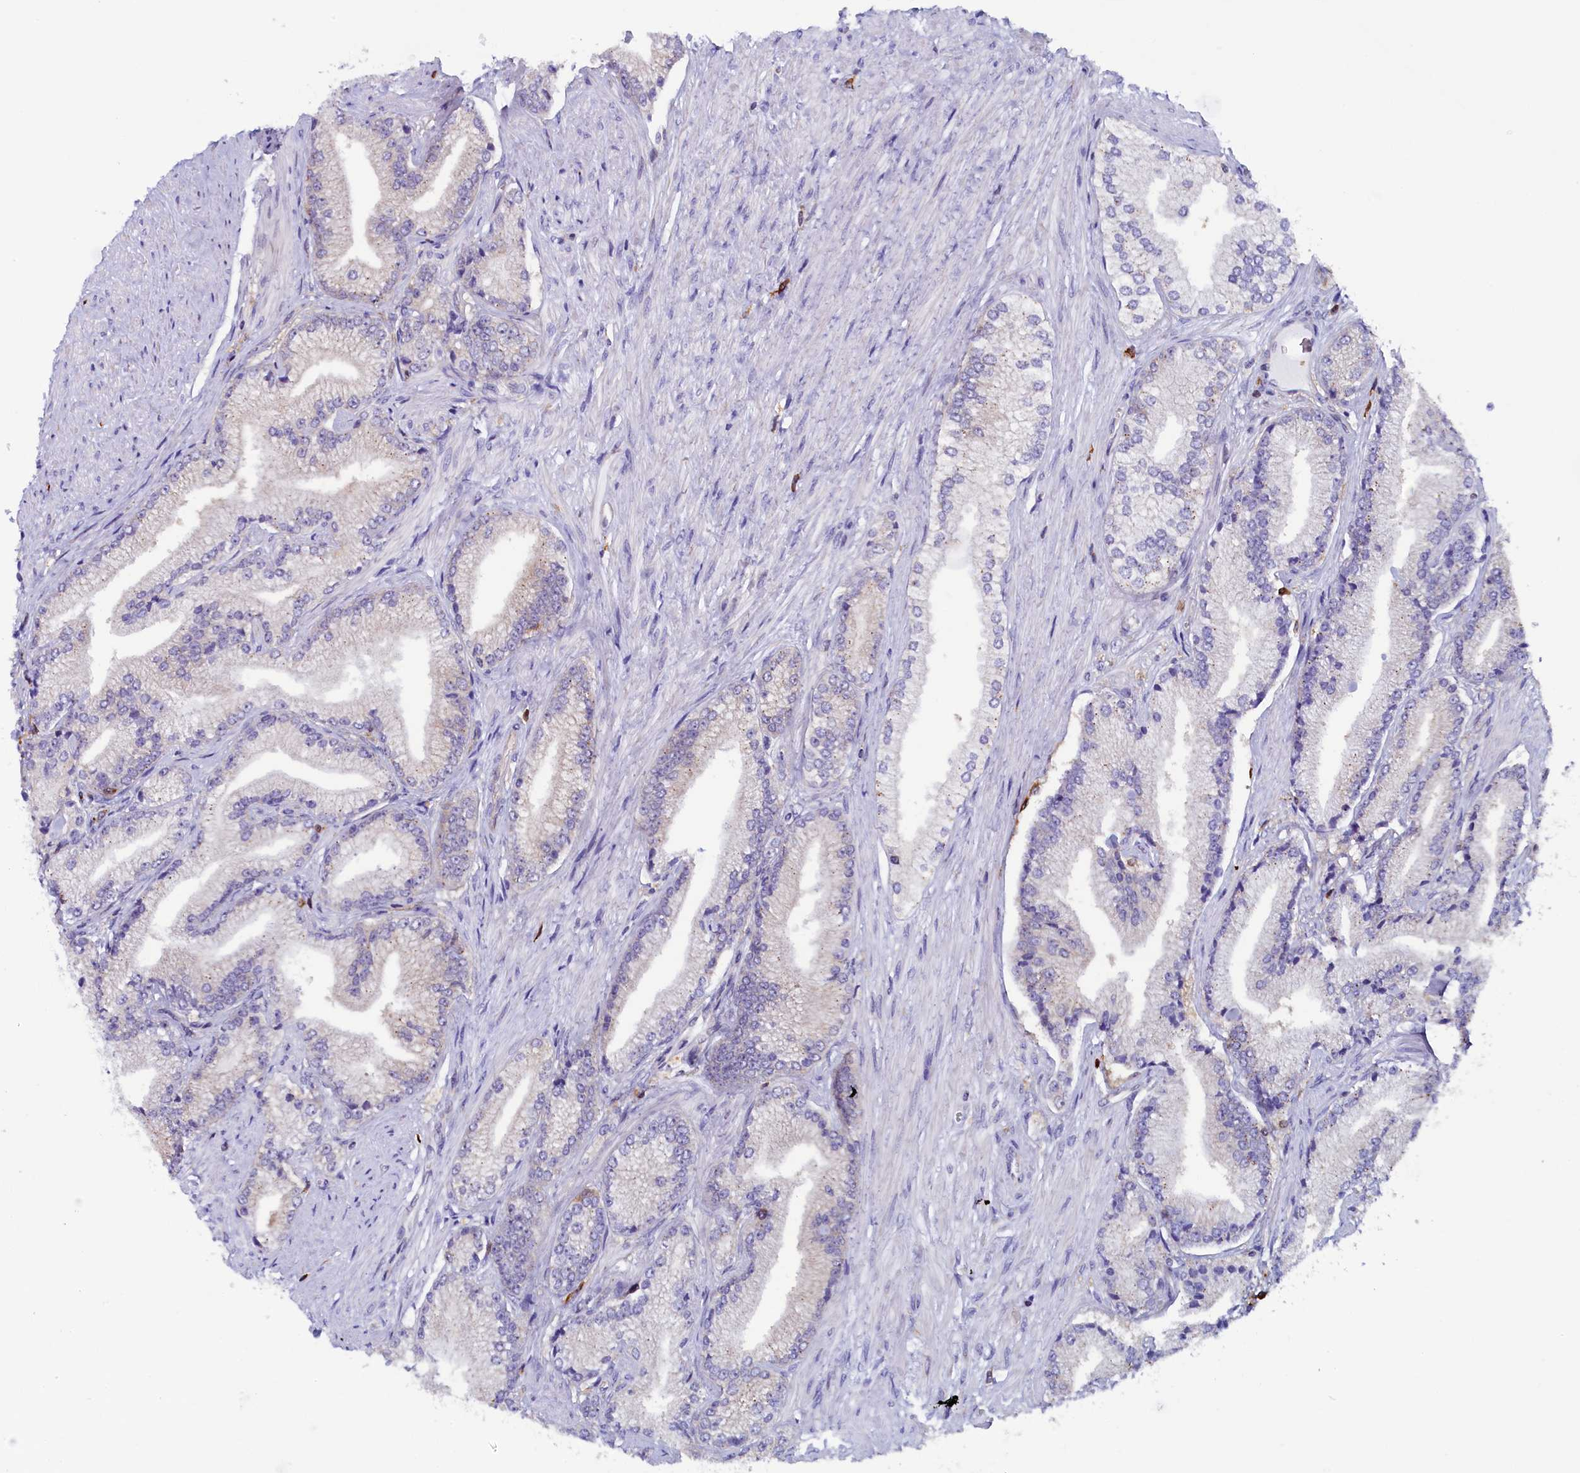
{"staining": {"intensity": "negative", "quantity": "none", "location": "none"}, "tissue": "prostate cancer", "cell_type": "Tumor cells", "image_type": "cancer", "snomed": [{"axis": "morphology", "description": "Adenocarcinoma, High grade"}, {"axis": "topography", "description": "Prostate"}], "caption": "The histopathology image exhibits no significant positivity in tumor cells of adenocarcinoma (high-grade) (prostate). Brightfield microscopy of IHC stained with DAB (brown) and hematoxylin (blue), captured at high magnification.", "gene": "CIAPIN1", "patient": {"sex": "male", "age": 67}}